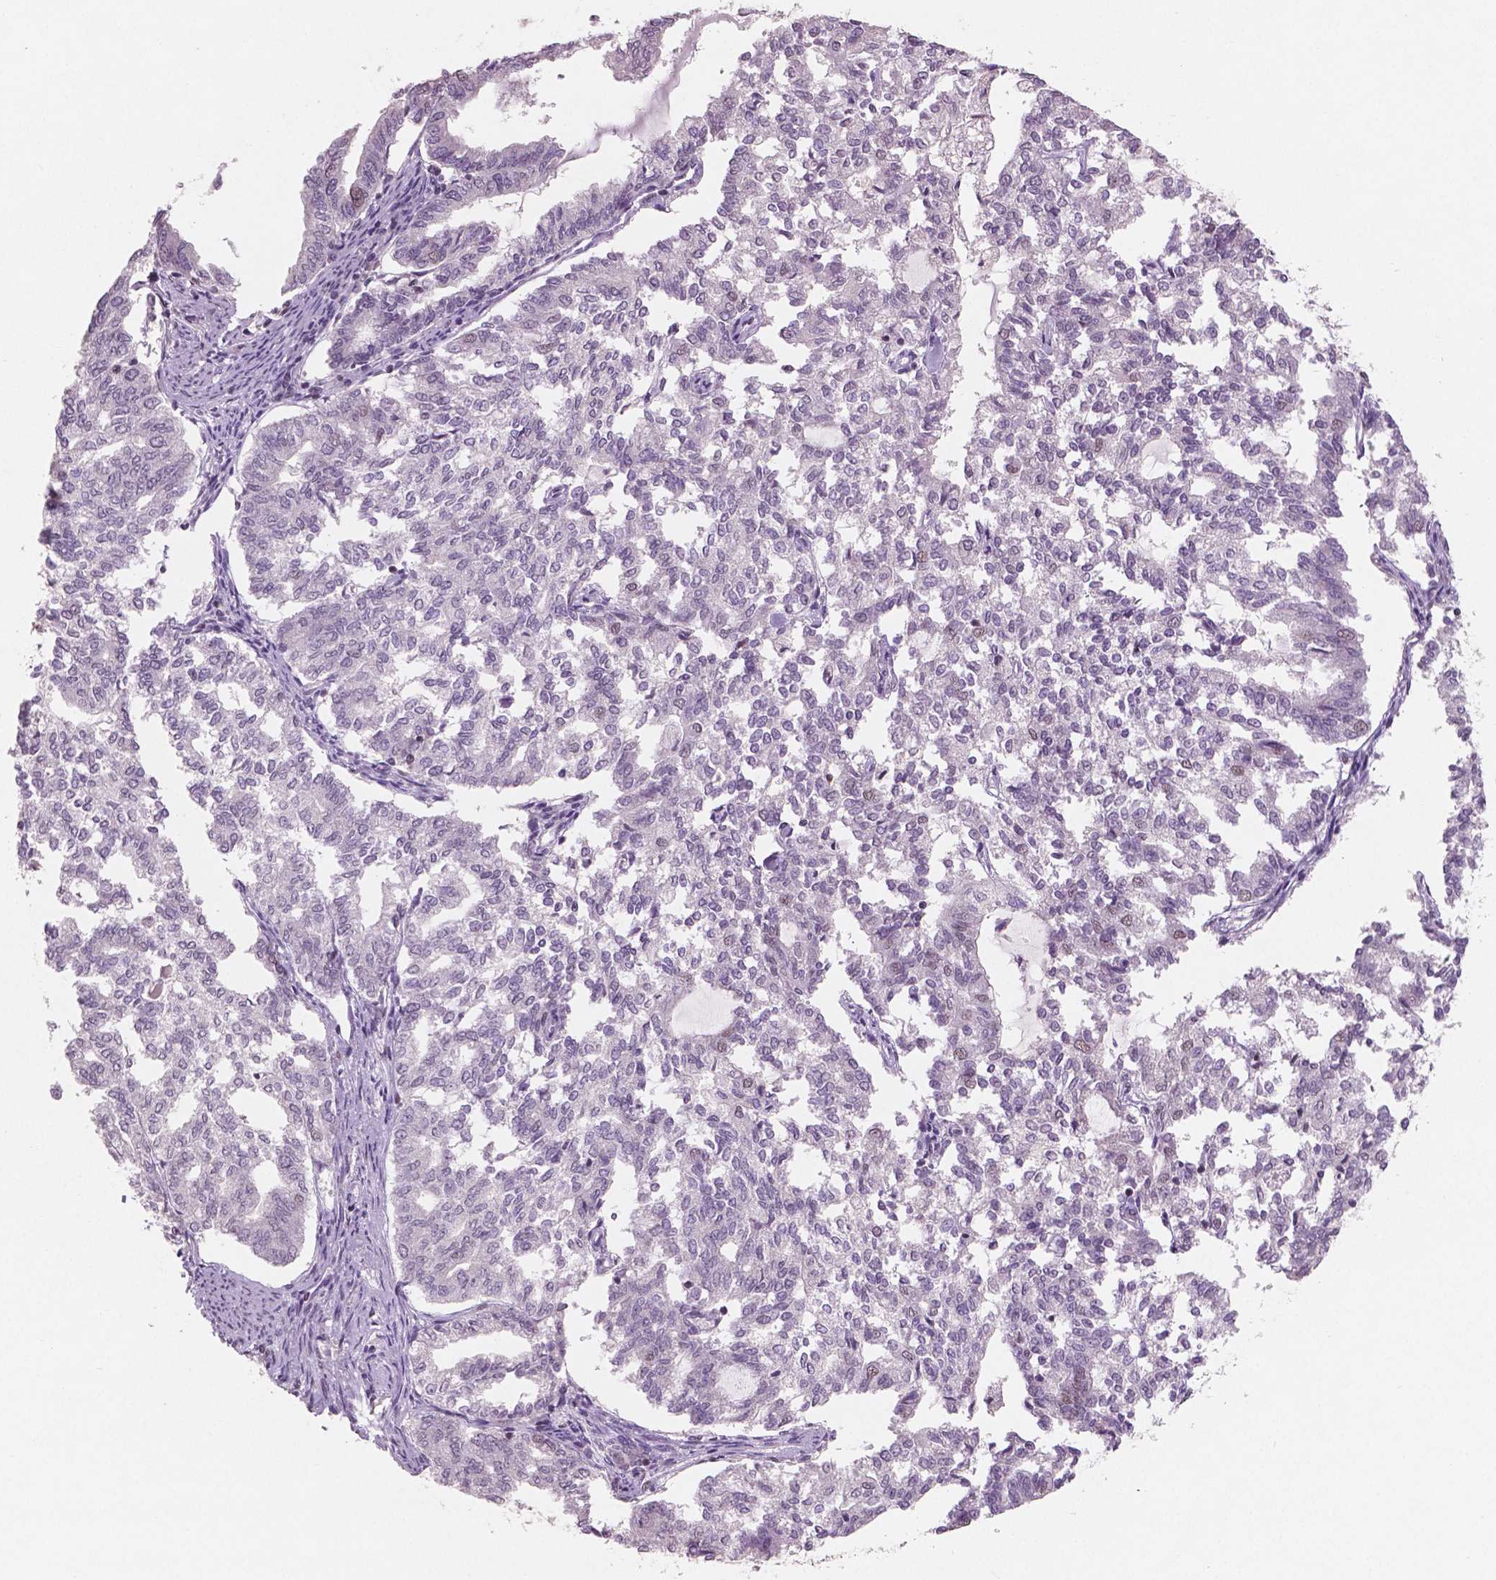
{"staining": {"intensity": "negative", "quantity": "none", "location": "none"}, "tissue": "endometrial cancer", "cell_type": "Tumor cells", "image_type": "cancer", "snomed": [{"axis": "morphology", "description": "Adenocarcinoma, NOS"}, {"axis": "topography", "description": "Endometrium"}], "caption": "Protein analysis of endometrial cancer (adenocarcinoma) demonstrates no significant expression in tumor cells.", "gene": "BRD4", "patient": {"sex": "female", "age": 79}}